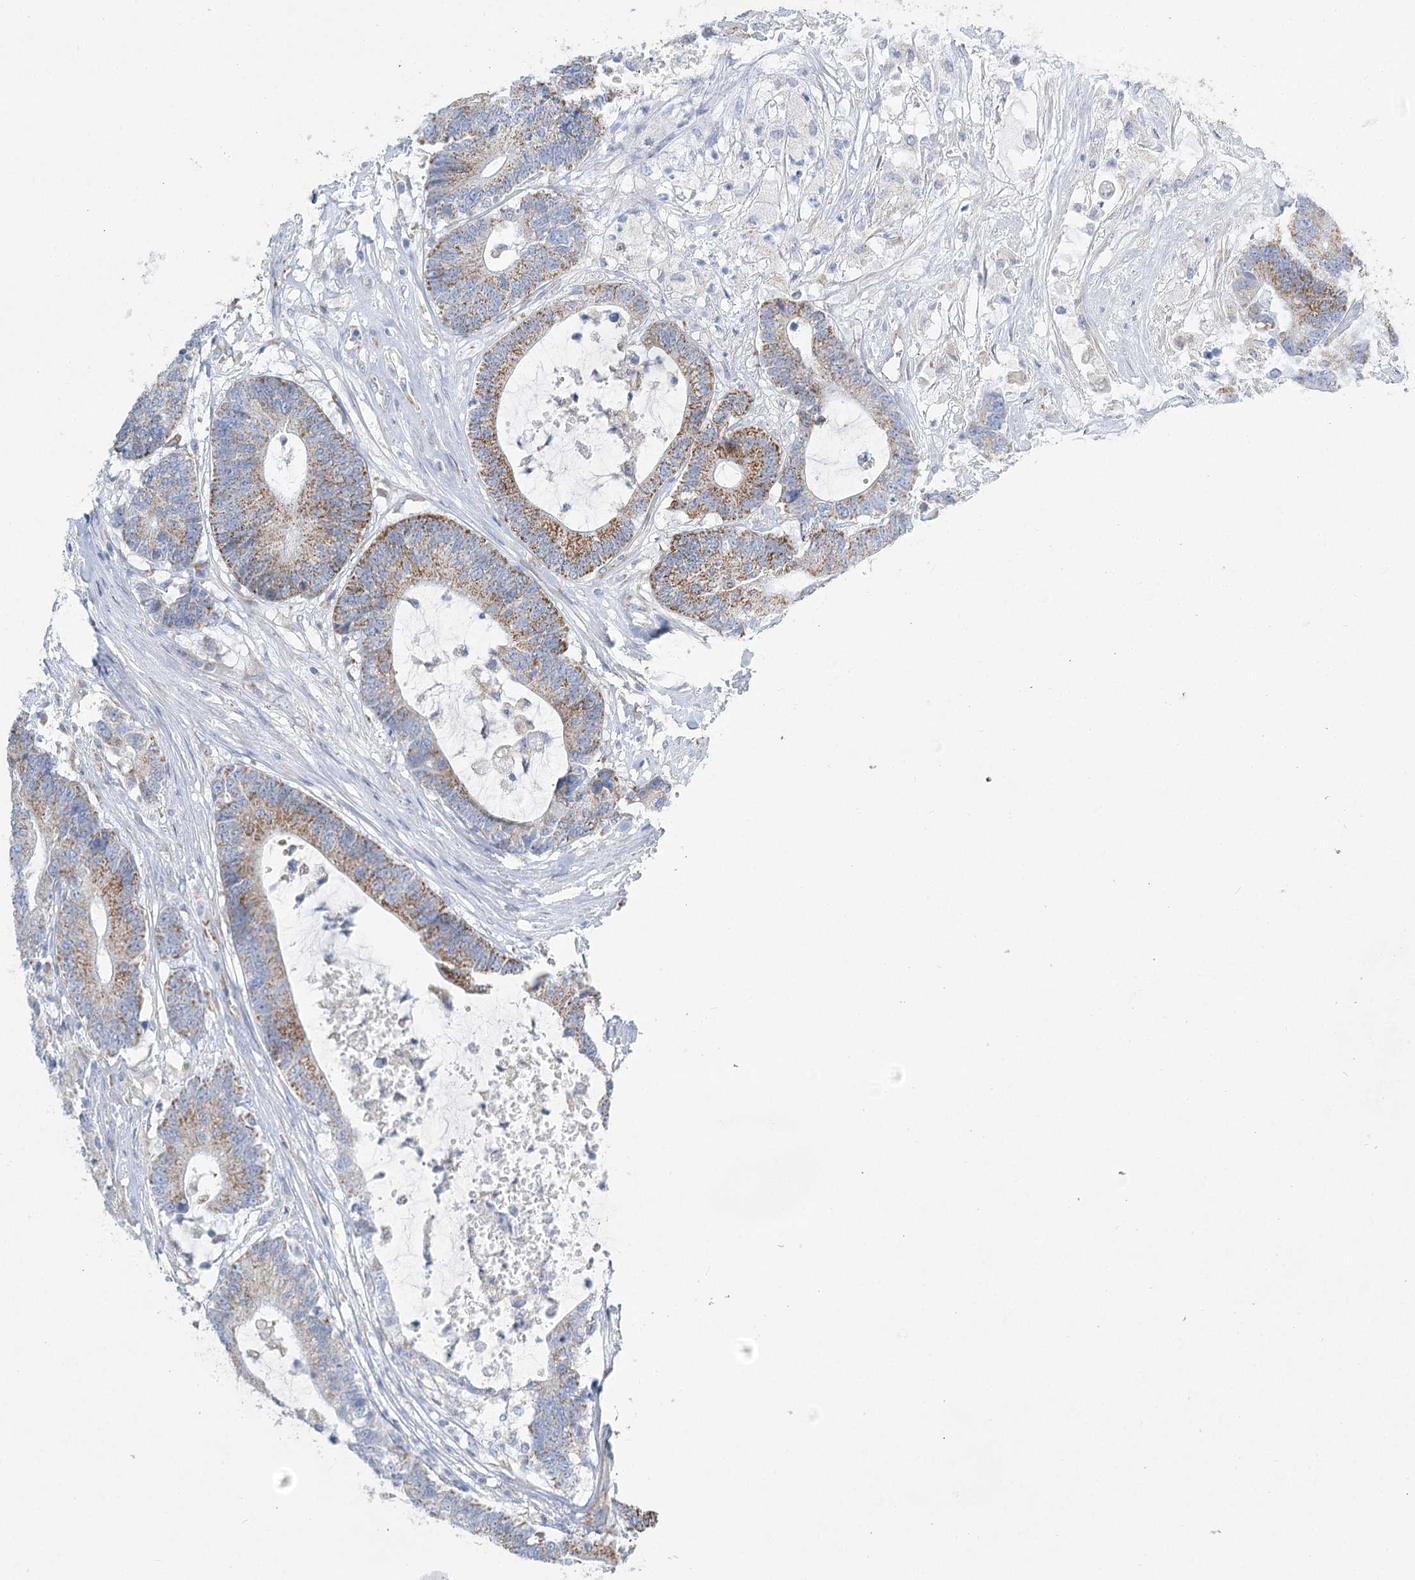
{"staining": {"intensity": "strong", "quantity": "<25%", "location": "cytoplasmic/membranous"}, "tissue": "colorectal cancer", "cell_type": "Tumor cells", "image_type": "cancer", "snomed": [{"axis": "morphology", "description": "Adenocarcinoma, NOS"}, {"axis": "topography", "description": "Colon"}], "caption": "An image of human colorectal adenocarcinoma stained for a protein reveals strong cytoplasmic/membranous brown staining in tumor cells.", "gene": "DHTKD1", "patient": {"sex": "female", "age": 84}}